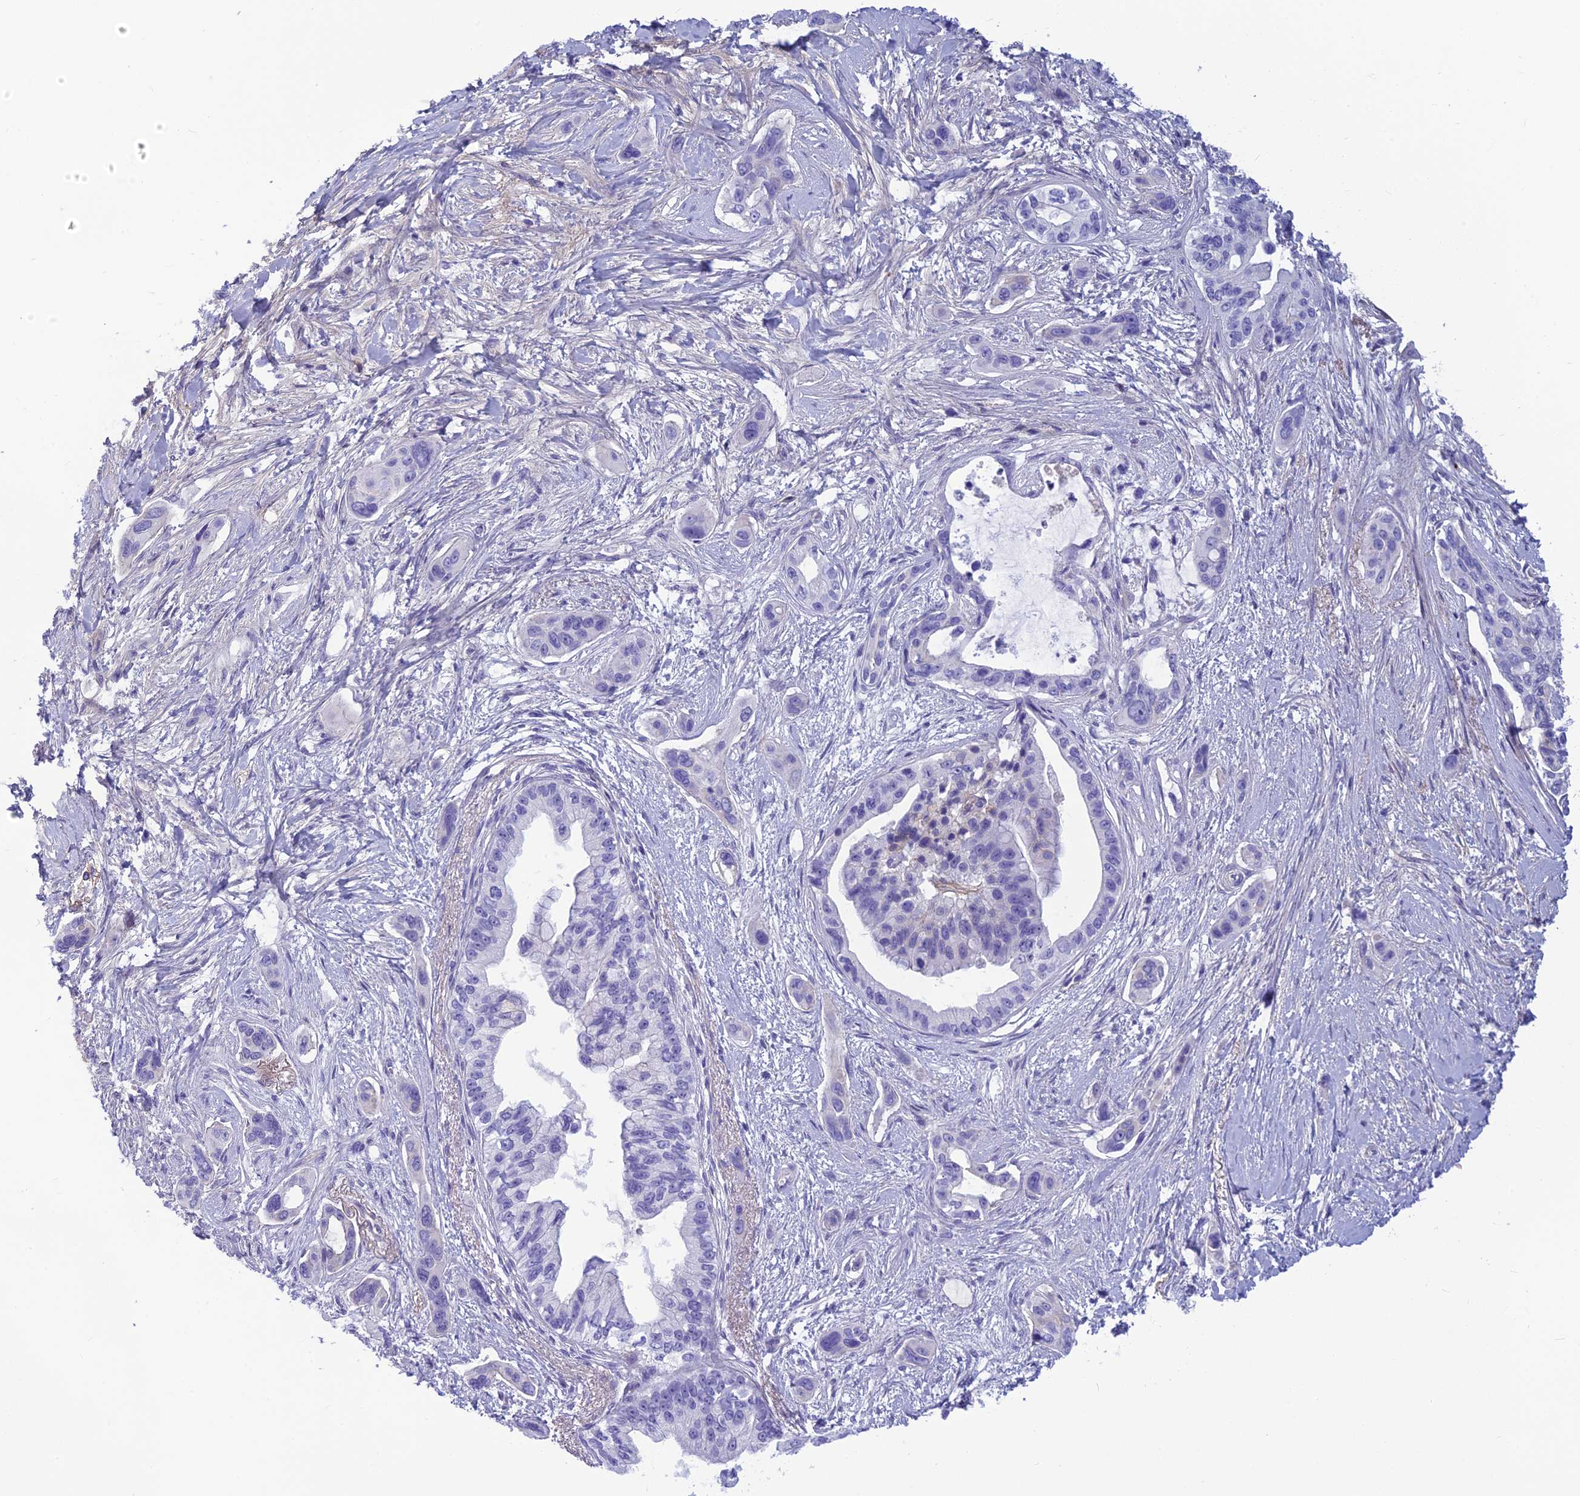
{"staining": {"intensity": "negative", "quantity": "none", "location": "none"}, "tissue": "pancreatic cancer", "cell_type": "Tumor cells", "image_type": "cancer", "snomed": [{"axis": "morphology", "description": "Adenocarcinoma, NOS"}, {"axis": "topography", "description": "Pancreas"}], "caption": "Protein analysis of pancreatic cancer shows no significant expression in tumor cells.", "gene": "CLEC11A", "patient": {"sex": "male", "age": 72}}